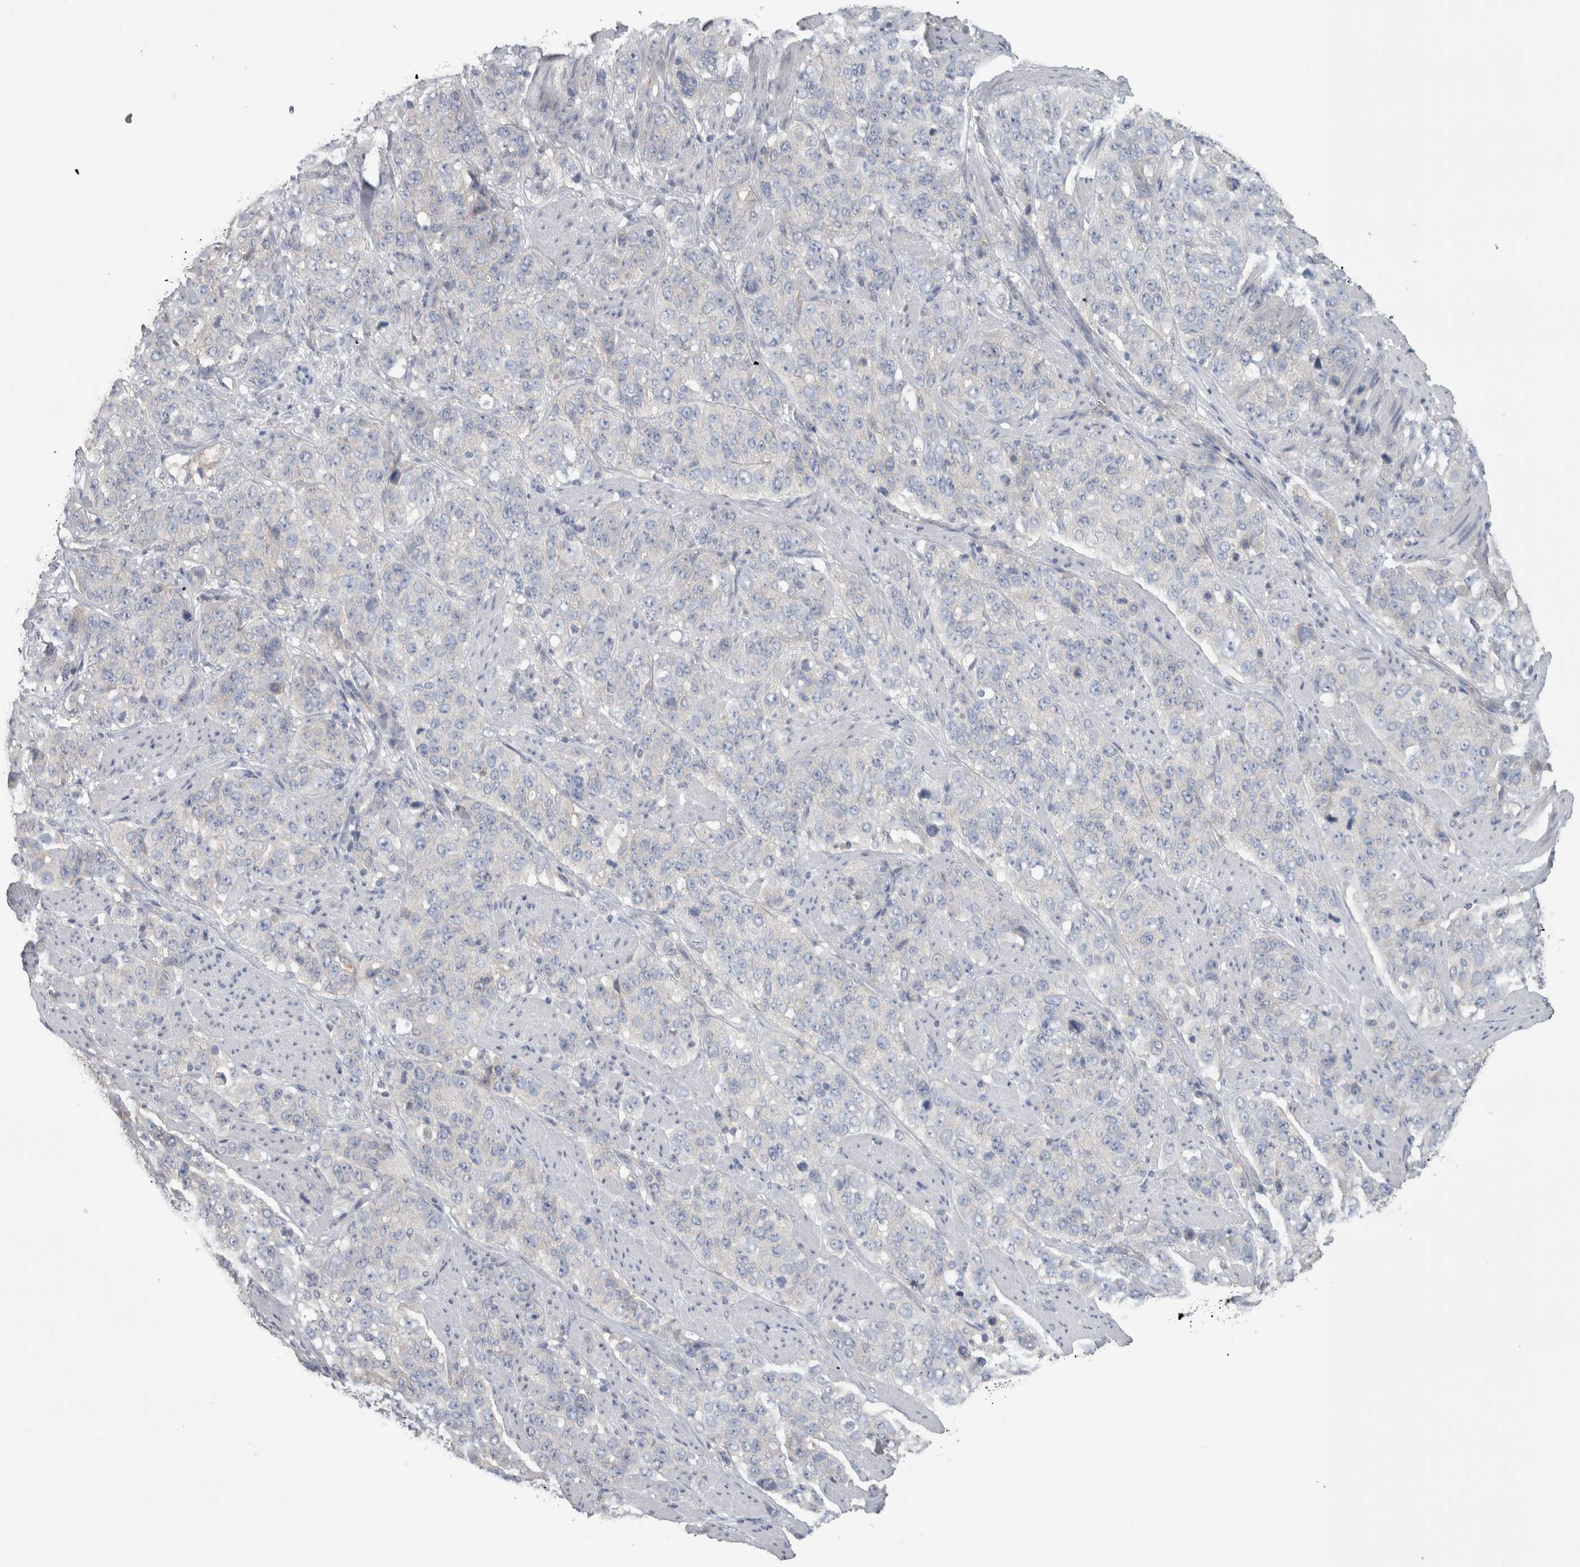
{"staining": {"intensity": "negative", "quantity": "none", "location": "none"}, "tissue": "stomach cancer", "cell_type": "Tumor cells", "image_type": "cancer", "snomed": [{"axis": "morphology", "description": "Adenocarcinoma, NOS"}, {"axis": "topography", "description": "Stomach"}], "caption": "A photomicrograph of human adenocarcinoma (stomach) is negative for staining in tumor cells. (Brightfield microscopy of DAB (3,3'-diaminobenzidine) immunohistochemistry (IHC) at high magnification).", "gene": "GPHN", "patient": {"sex": "male", "age": 48}}